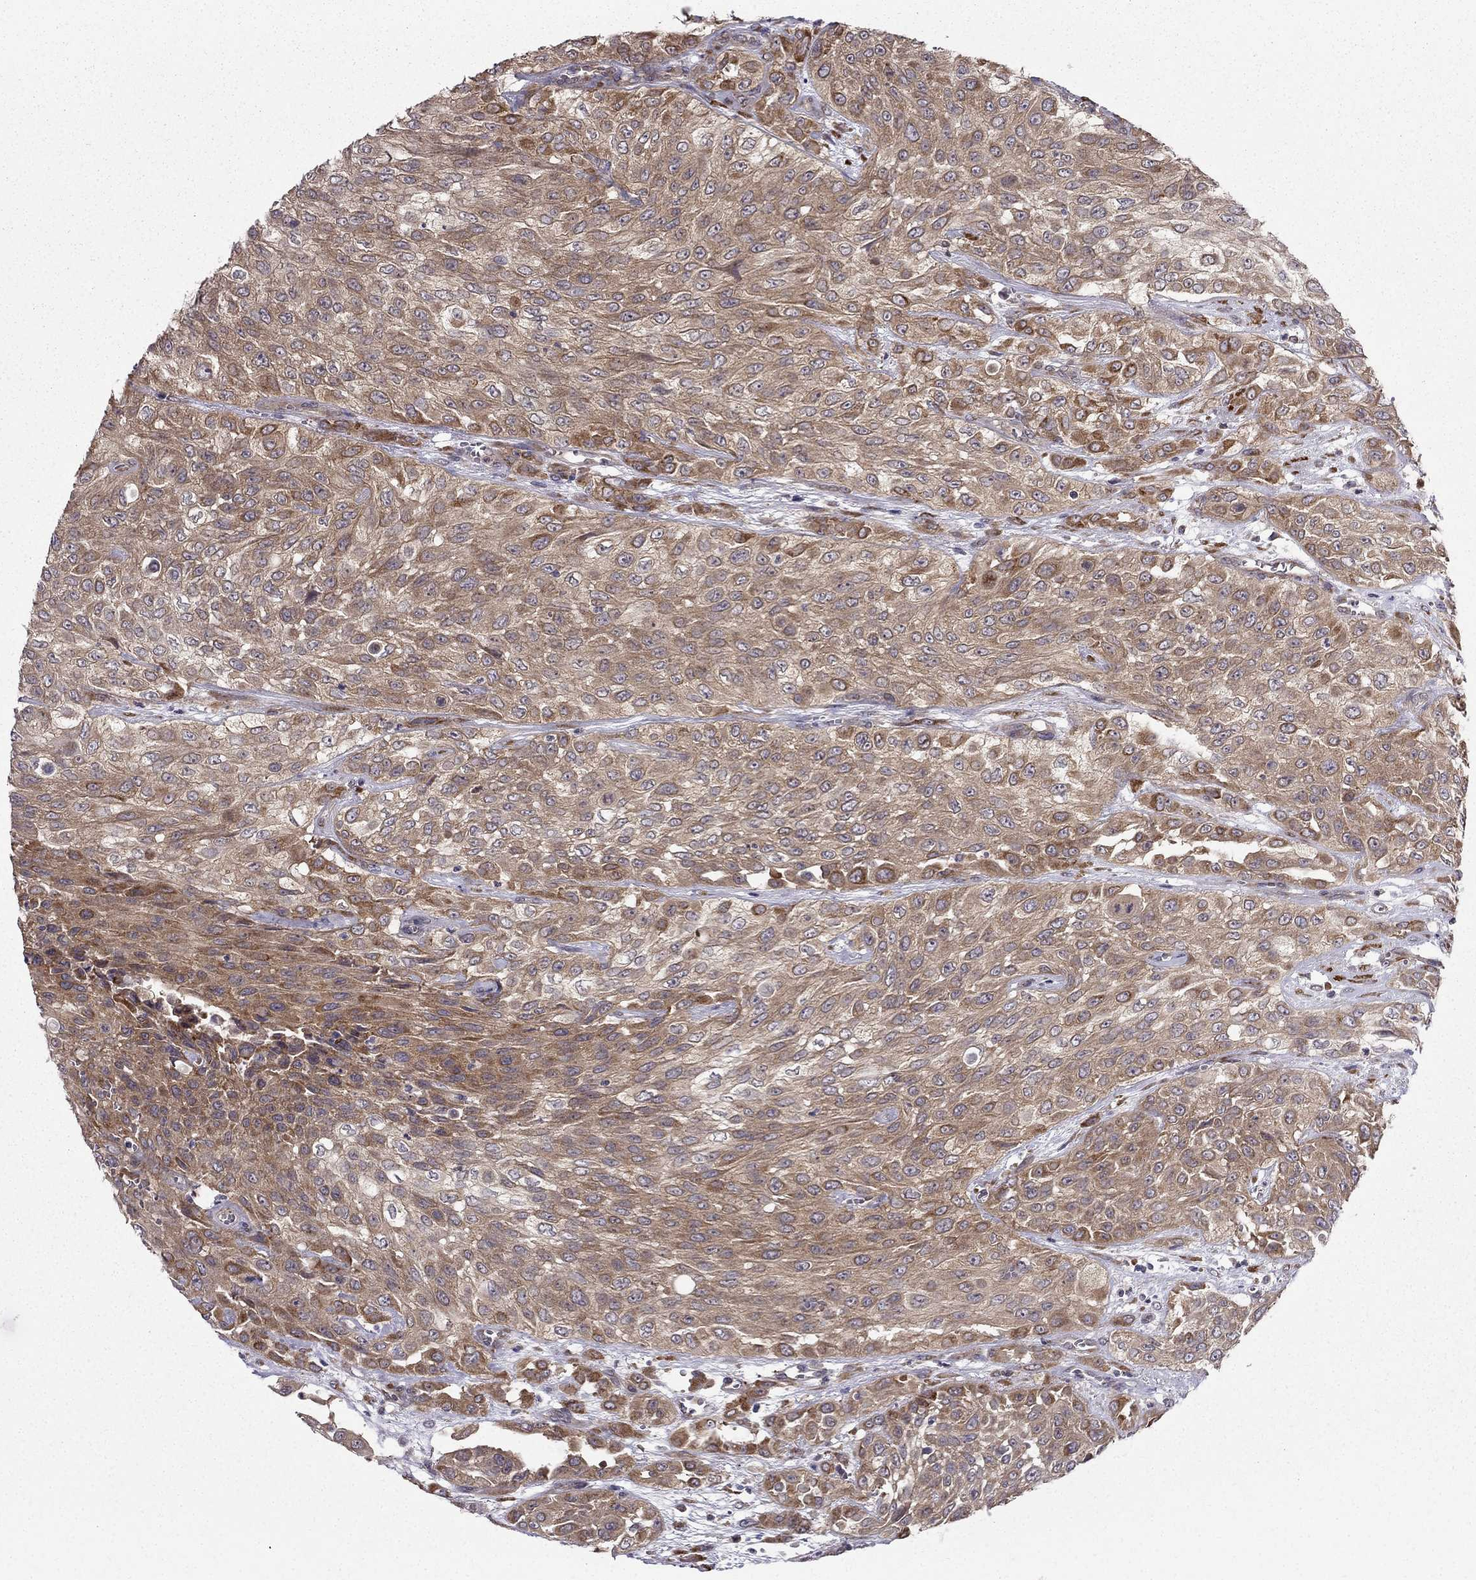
{"staining": {"intensity": "strong", "quantity": "<25%", "location": "cytoplasmic/membranous"}, "tissue": "urothelial cancer", "cell_type": "Tumor cells", "image_type": "cancer", "snomed": [{"axis": "morphology", "description": "Urothelial carcinoma, High grade"}, {"axis": "topography", "description": "Urinary bladder"}], "caption": "High-grade urothelial carcinoma stained with a protein marker reveals strong staining in tumor cells.", "gene": "ARHGEF28", "patient": {"sex": "male", "age": 57}}